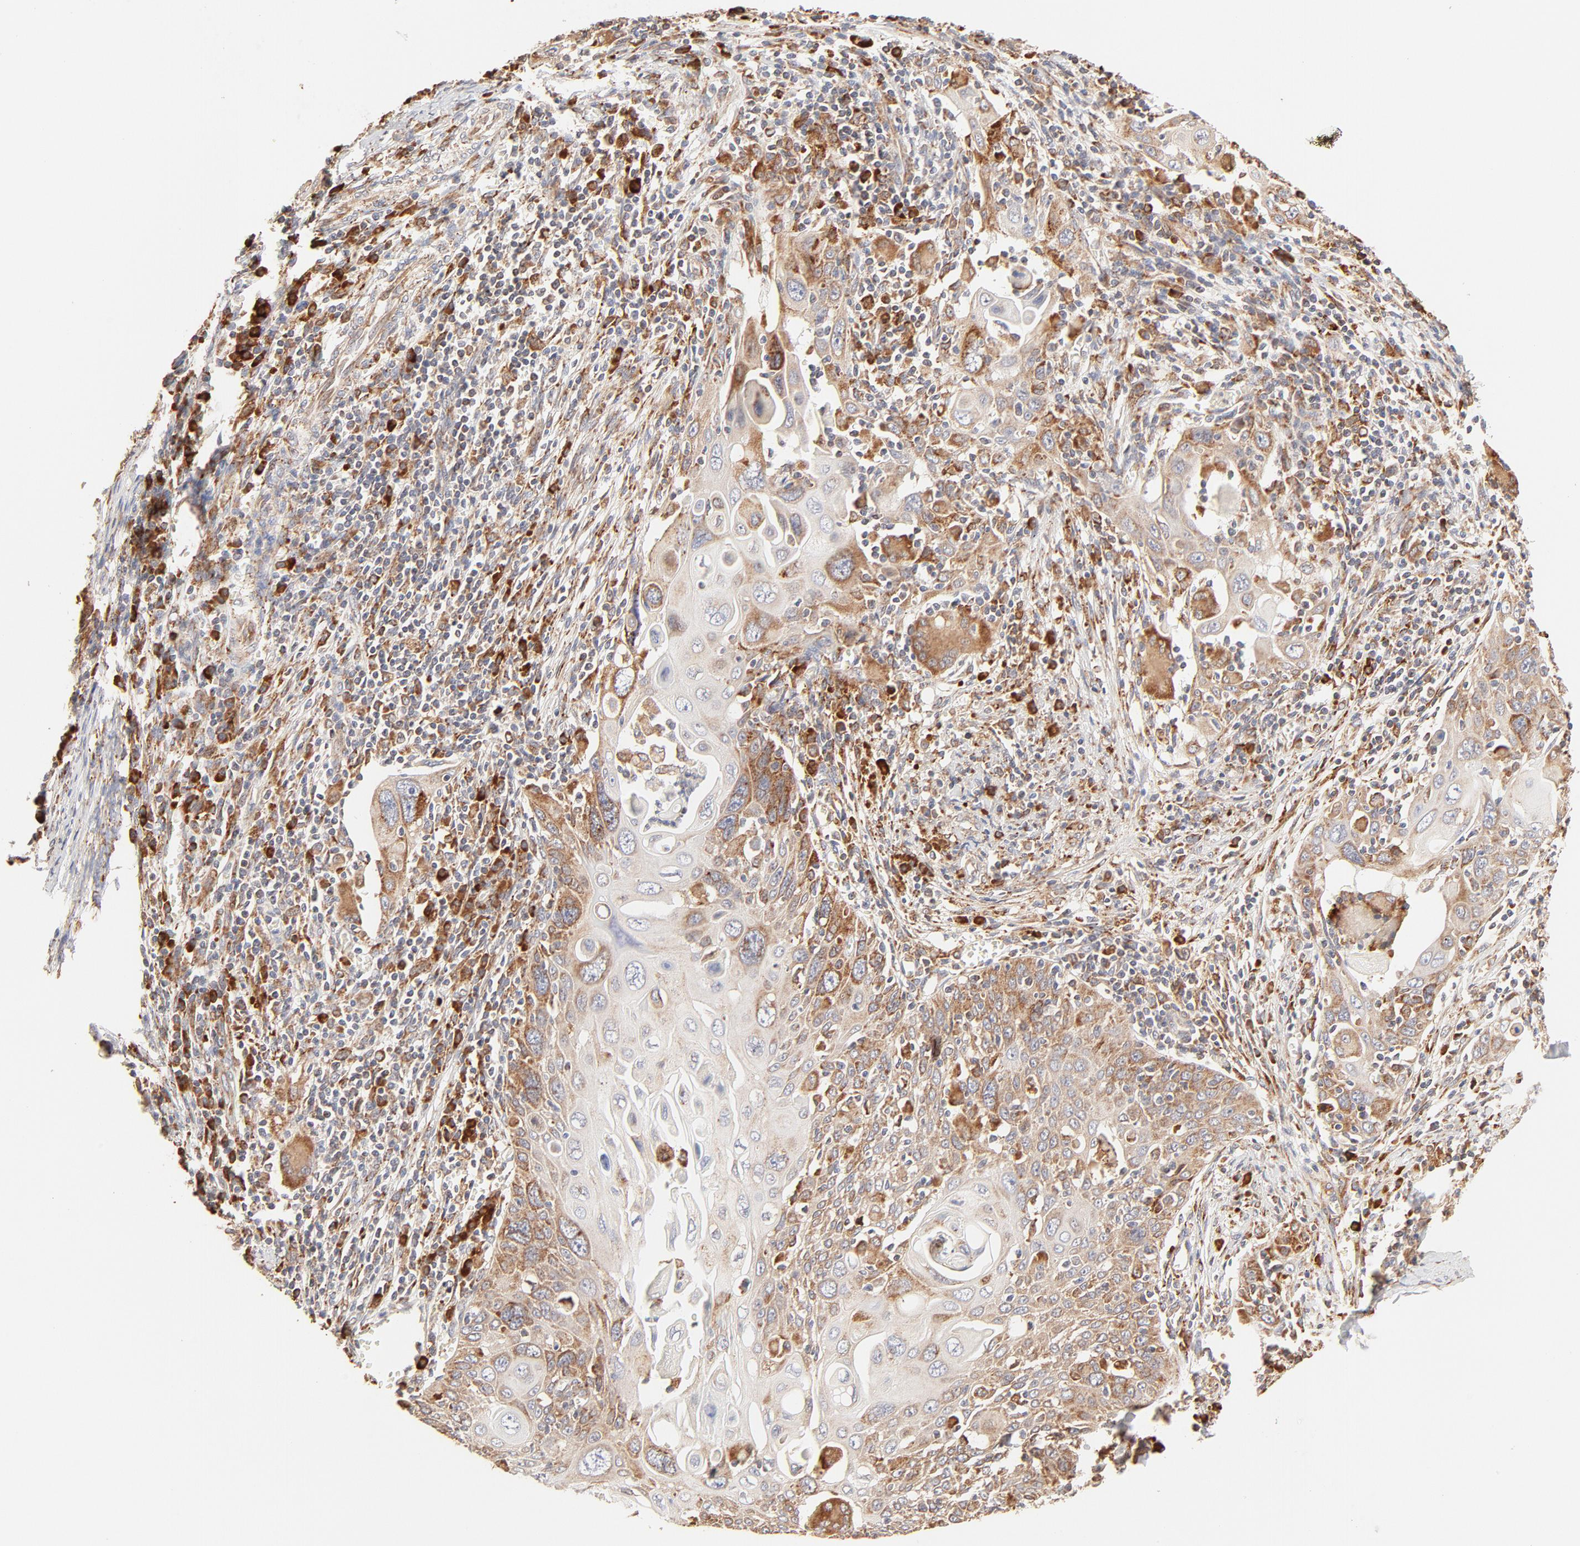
{"staining": {"intensity": "moderate", "quantity": ">75%", "location": "cytoplasmic/membranous"}, "tissue": "cervical cancer", "cell_type": "Tumor cells", "image_type": "cancer", "snomed": [{"axis": "morphology", "description": "Squamous cell carcinoma, NOS"}, {"axis": "topography", "description": "Cervix"}], "caption": "A micrograph showing moderate cytoplasmic/membranous positivity in approximately >75% of tumor cells in cervical cancer, as visualized by brown immunohistochemical staining.", "gene": "PARP12", "patient": {"sex": "female", "age": 54}}